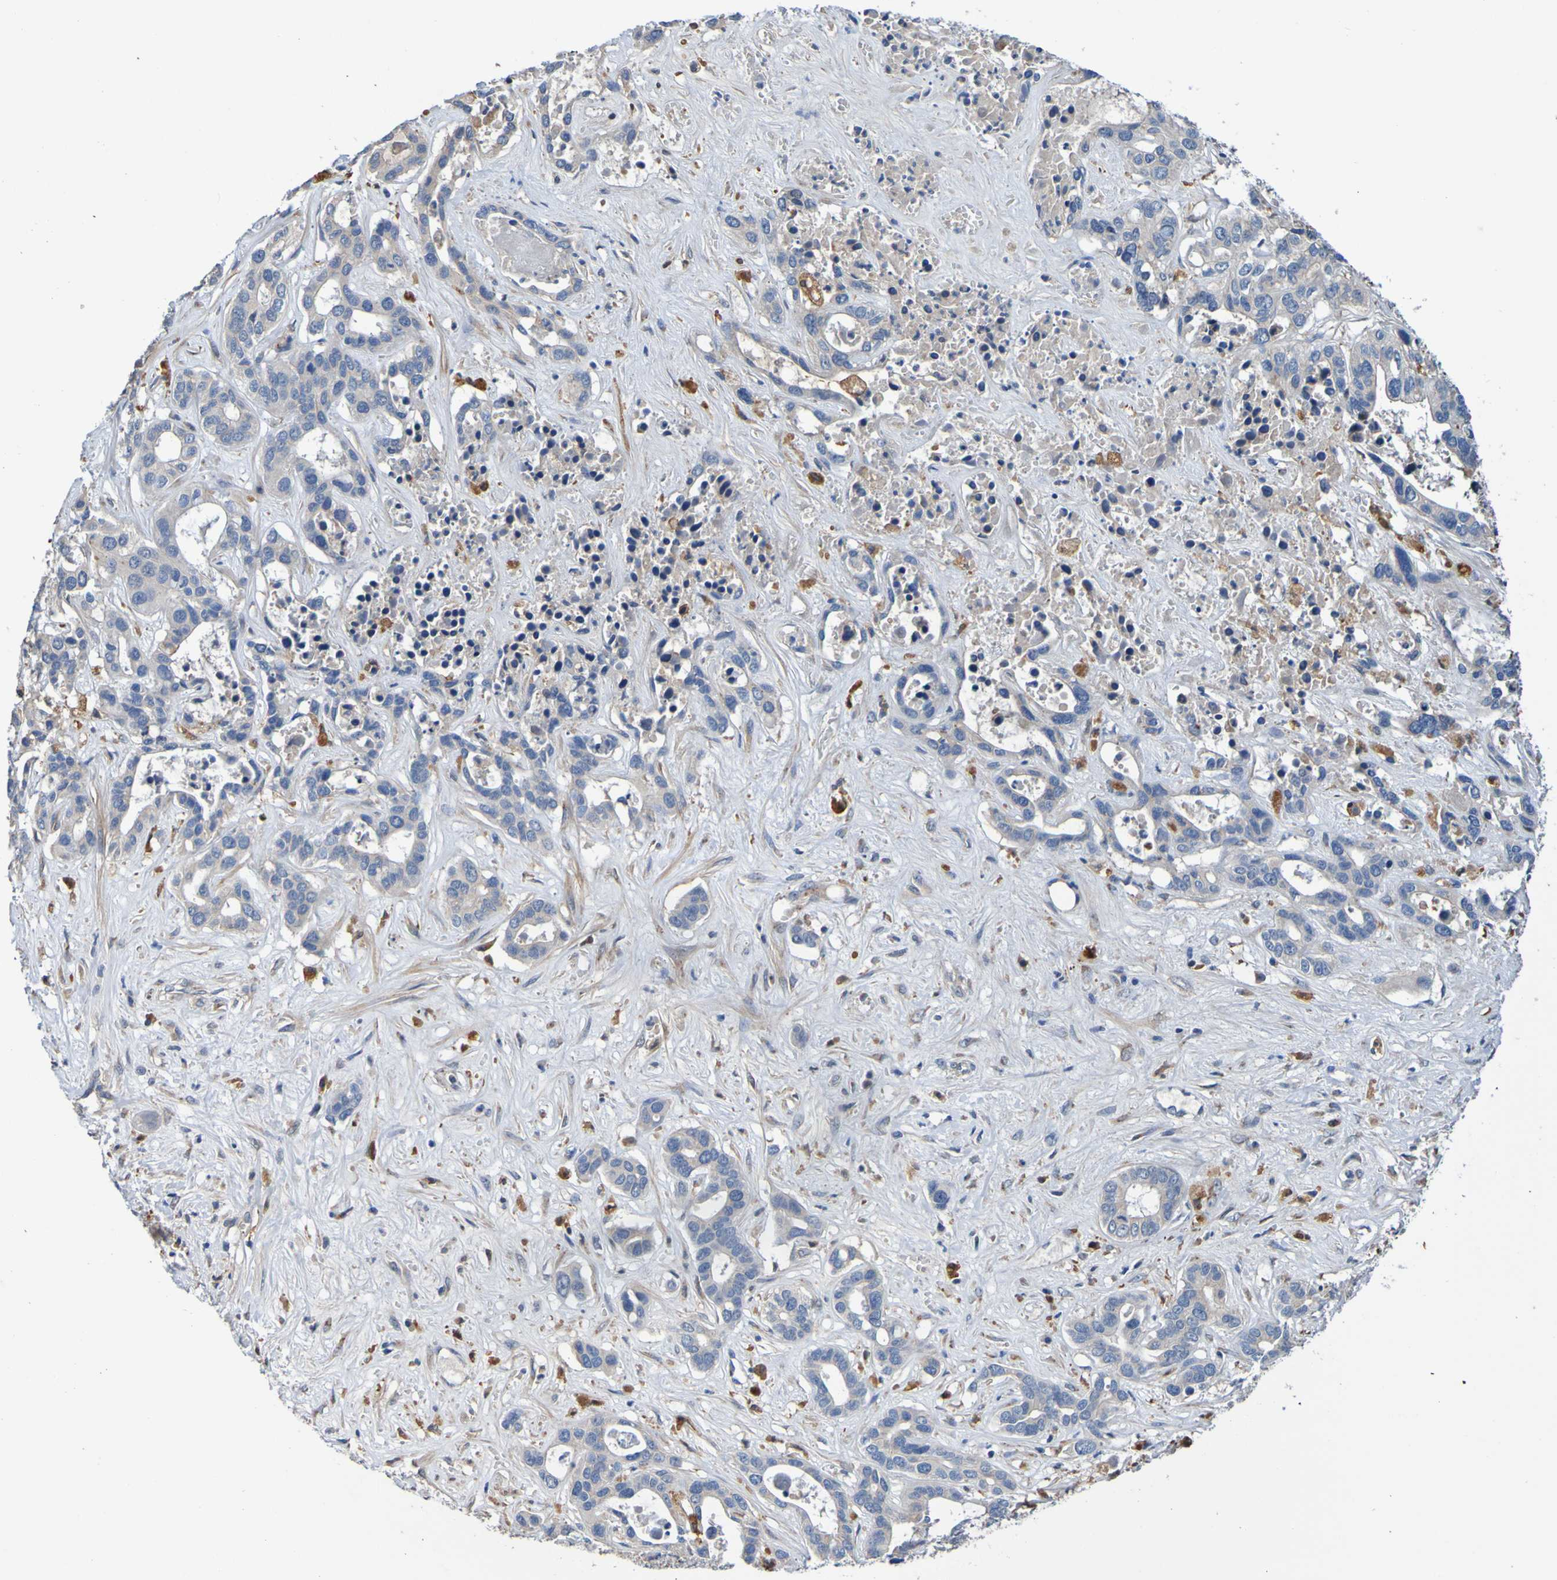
{"staining": {"intensity": "weak", "quantity": ">75%", "location": "cytoplasmic/membranous"}, "tissue": "liver cancer", "cell_type": "Tumor cells", "image_type": "cancer", "snomed": [{"axis": "morphology", "description": "Cholangiocarcinoma"}, {"axis": "topography", "description": "Liver"}], "caption": "Liver cholangiocarcinoma stained with a protein marker demonstrates weak staining in tumor cells.", "gene": "METAP2", "patient": {"sex": "female", "age": 65}}